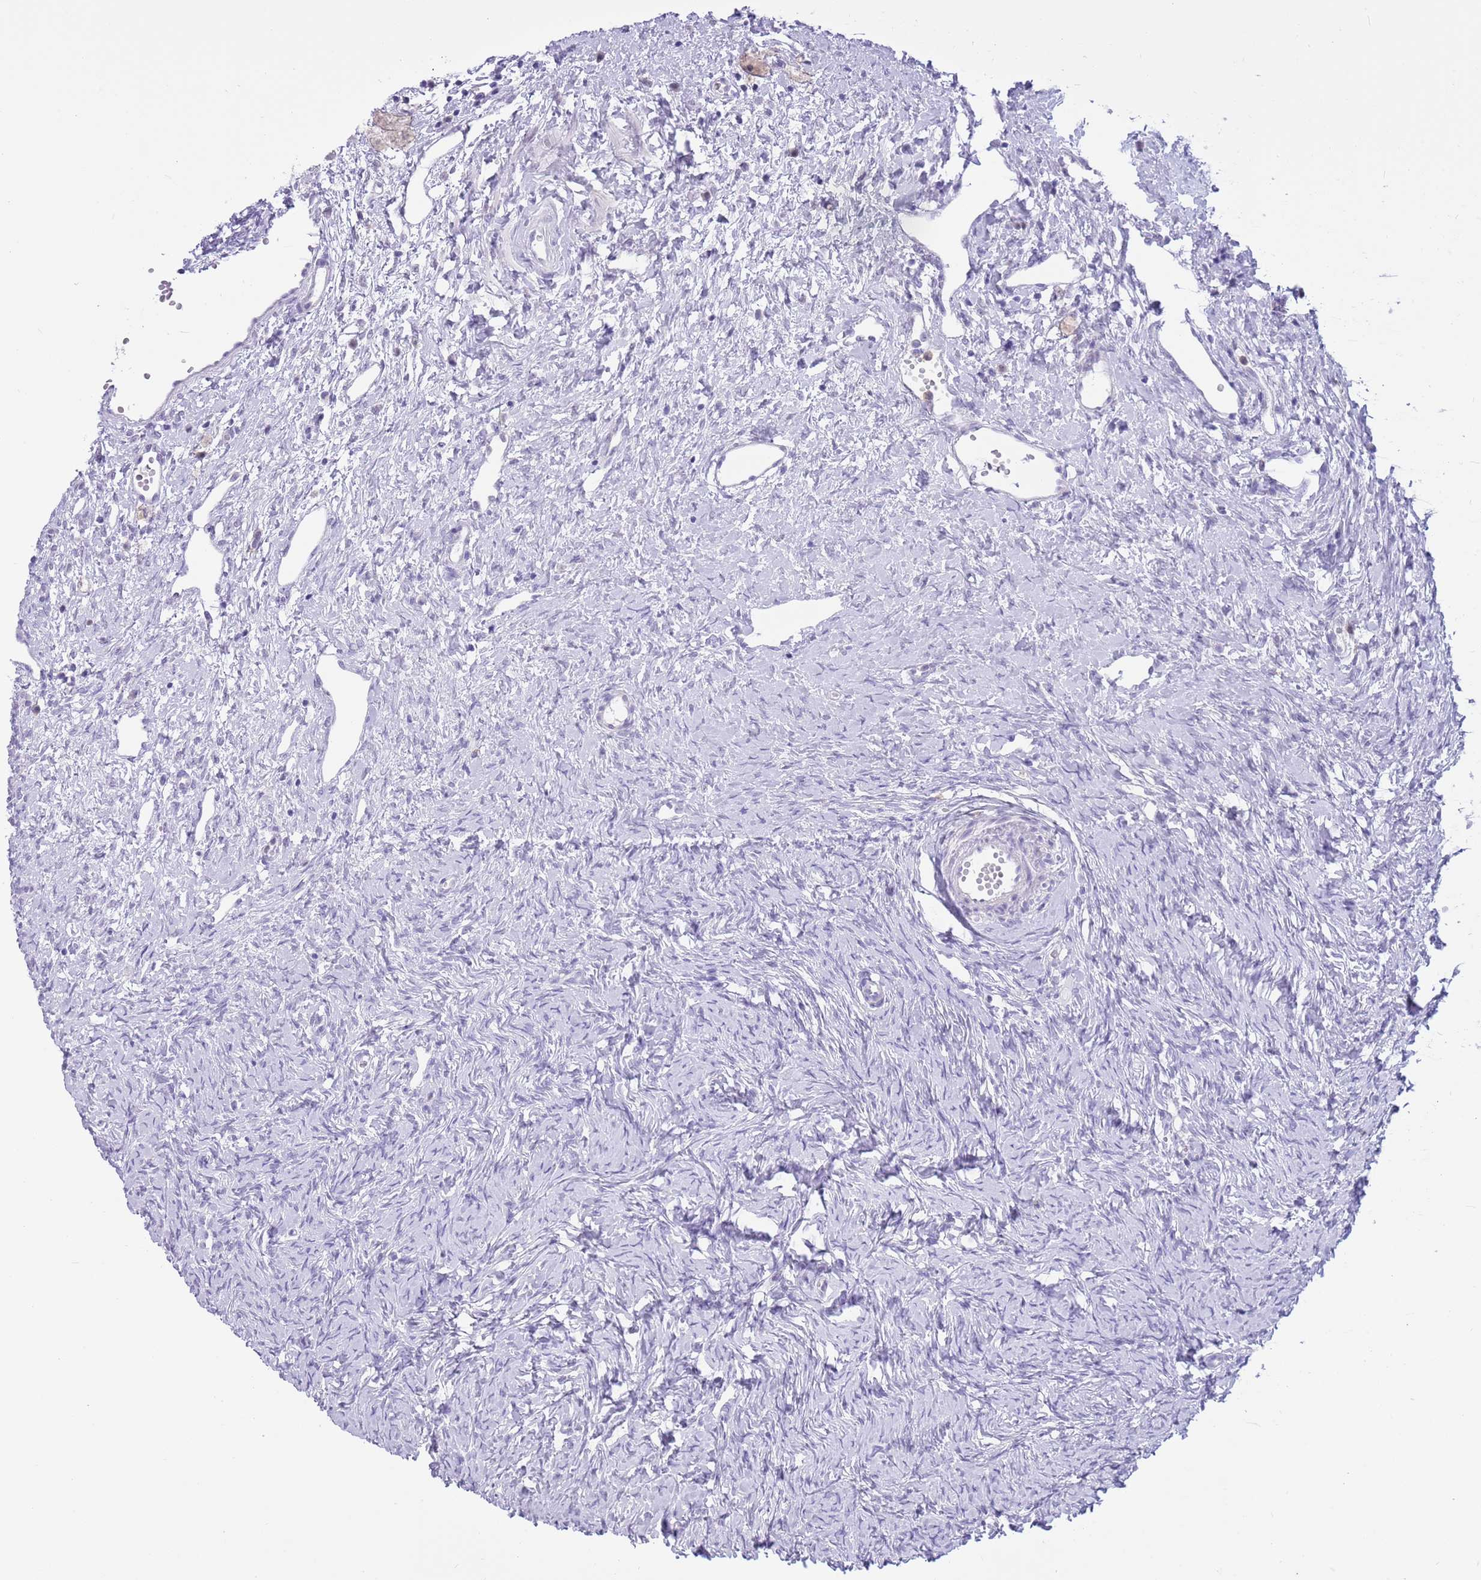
{"staining": {"intensity": "negative", "quantity": "none", "location": "none"}, "tissue": "ovary", "cell_type": "Follicle cells", "image_type": "normal", "snomed": [{"axis": "morphology", "description": "Normal tissue, NOS"}, {"axis": "topography", "description": "Ovary"}], "caption": "This is a photomicrograph of immunohistochemistry (IHC) staining of unremarkable ovary, which shows no staining in follicle cells. (DAB immunohistochemistry (IHC) with hematoxylin counter stain).", "gene": "PPP1R17", "patient": {"sex": "female", "age": 51}}